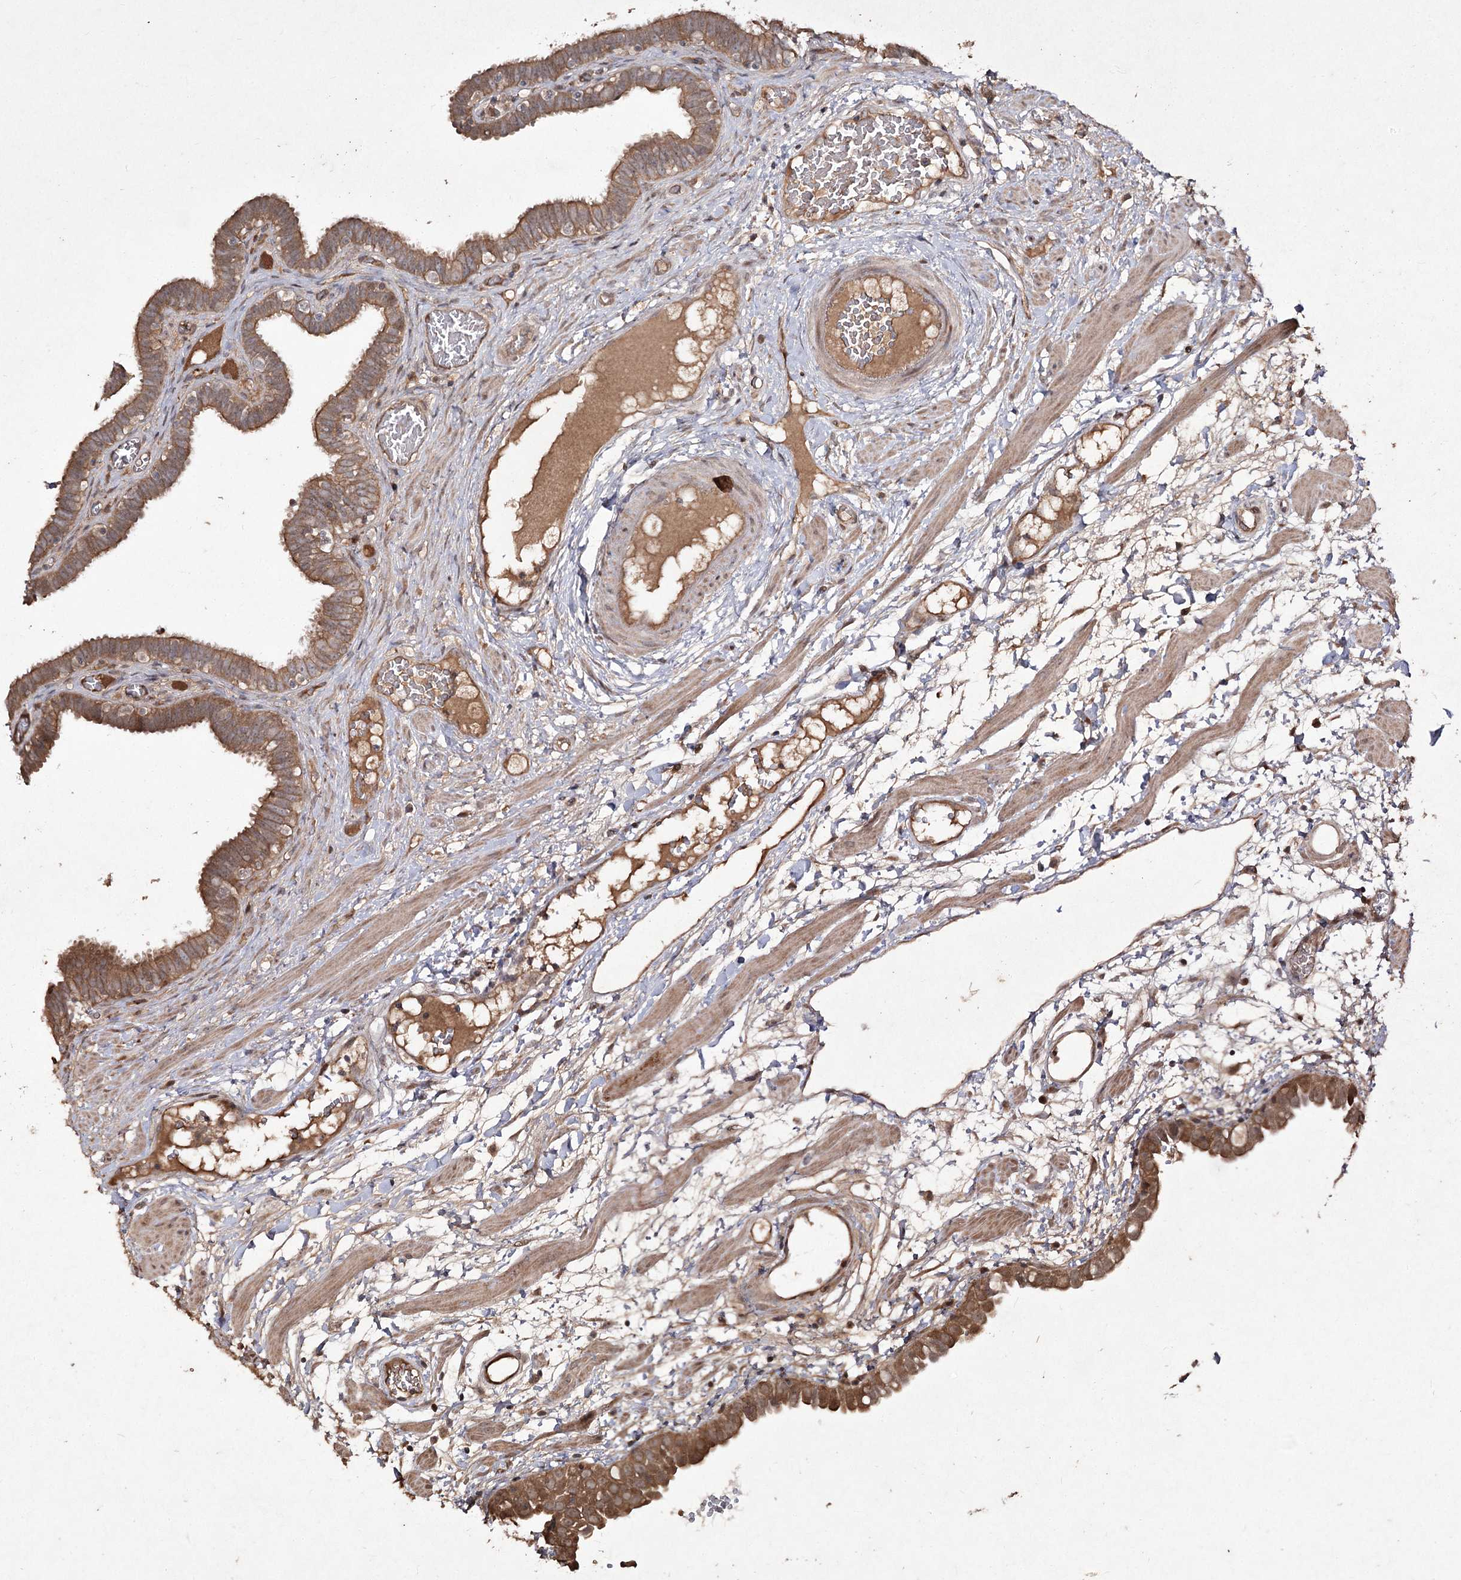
{"staining": {"intensity": "moderate", "quantity": ">75%", "location": "cytoplasmic/membranous"}, "tissue": "fallopian tube", "cell_type": "Glandular cells", "image_type": "normal", "snomed": [{"axis": "morphology", "description": "Normal tissue, NOS"}, {"axis": "topography", "description": "Fallopian tube"}, {"axis": "topography", "description": "Placenta"}], "caption": "The photomicrograph reveals a brown stain indicating the presence of a protein in the cytoplasmic/membranous of glandular cells in fallopian tube. (DAB = brown stain, brightfield microscopy at high magnification).", "gene": "FANCL", "patient": {"sex": "female", "age": 32}}